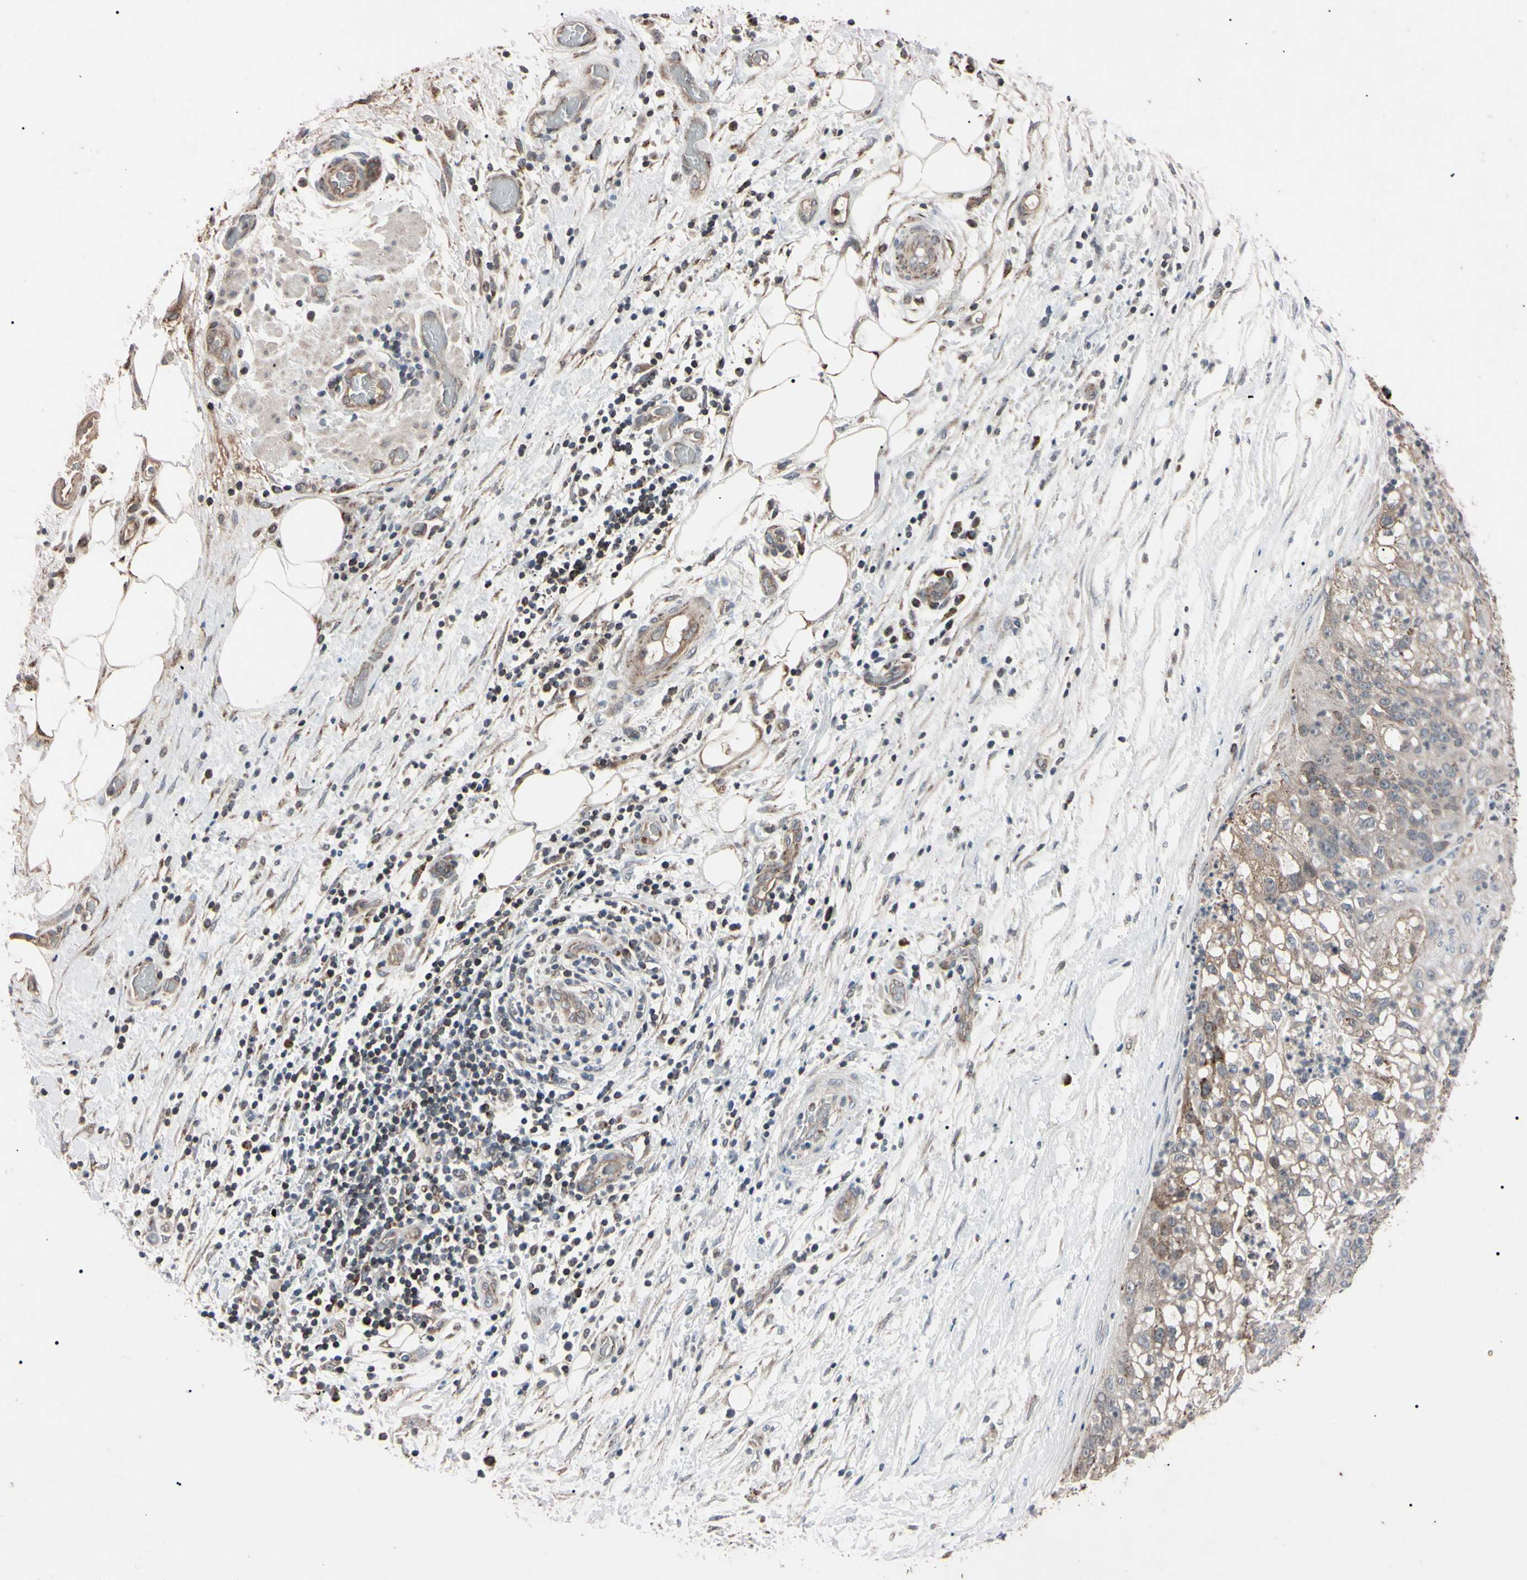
{"staining": {"intensity": "weak", "quantity": "25%-75%", "location": "cytoplasmic/membranous"}, "tissue": "lung cancer", "cell_type": "Tumor cells", "image_type": "cancer", "snomed": [{"axis": "morphology", "description": "Inflammation, NOS"}, {"axis": "morphology", "description": "Squamous cell carcinoma, NOS"}, {"axis": "topography", "description": "Lymph node"}, {"axis": "topography", "description": "Soft tissue"}, {"axis": "topography", "description": "Lung"}], "caption": "Immunohistochemical staining of lung squamous cell carcinoma shows low levels of weak cytoplasmic/membranous protein staining in about 25%-75% of tumor cells.", "gene": "TNFRSF1A", "patient": {"sex": "male", "age": 66}}